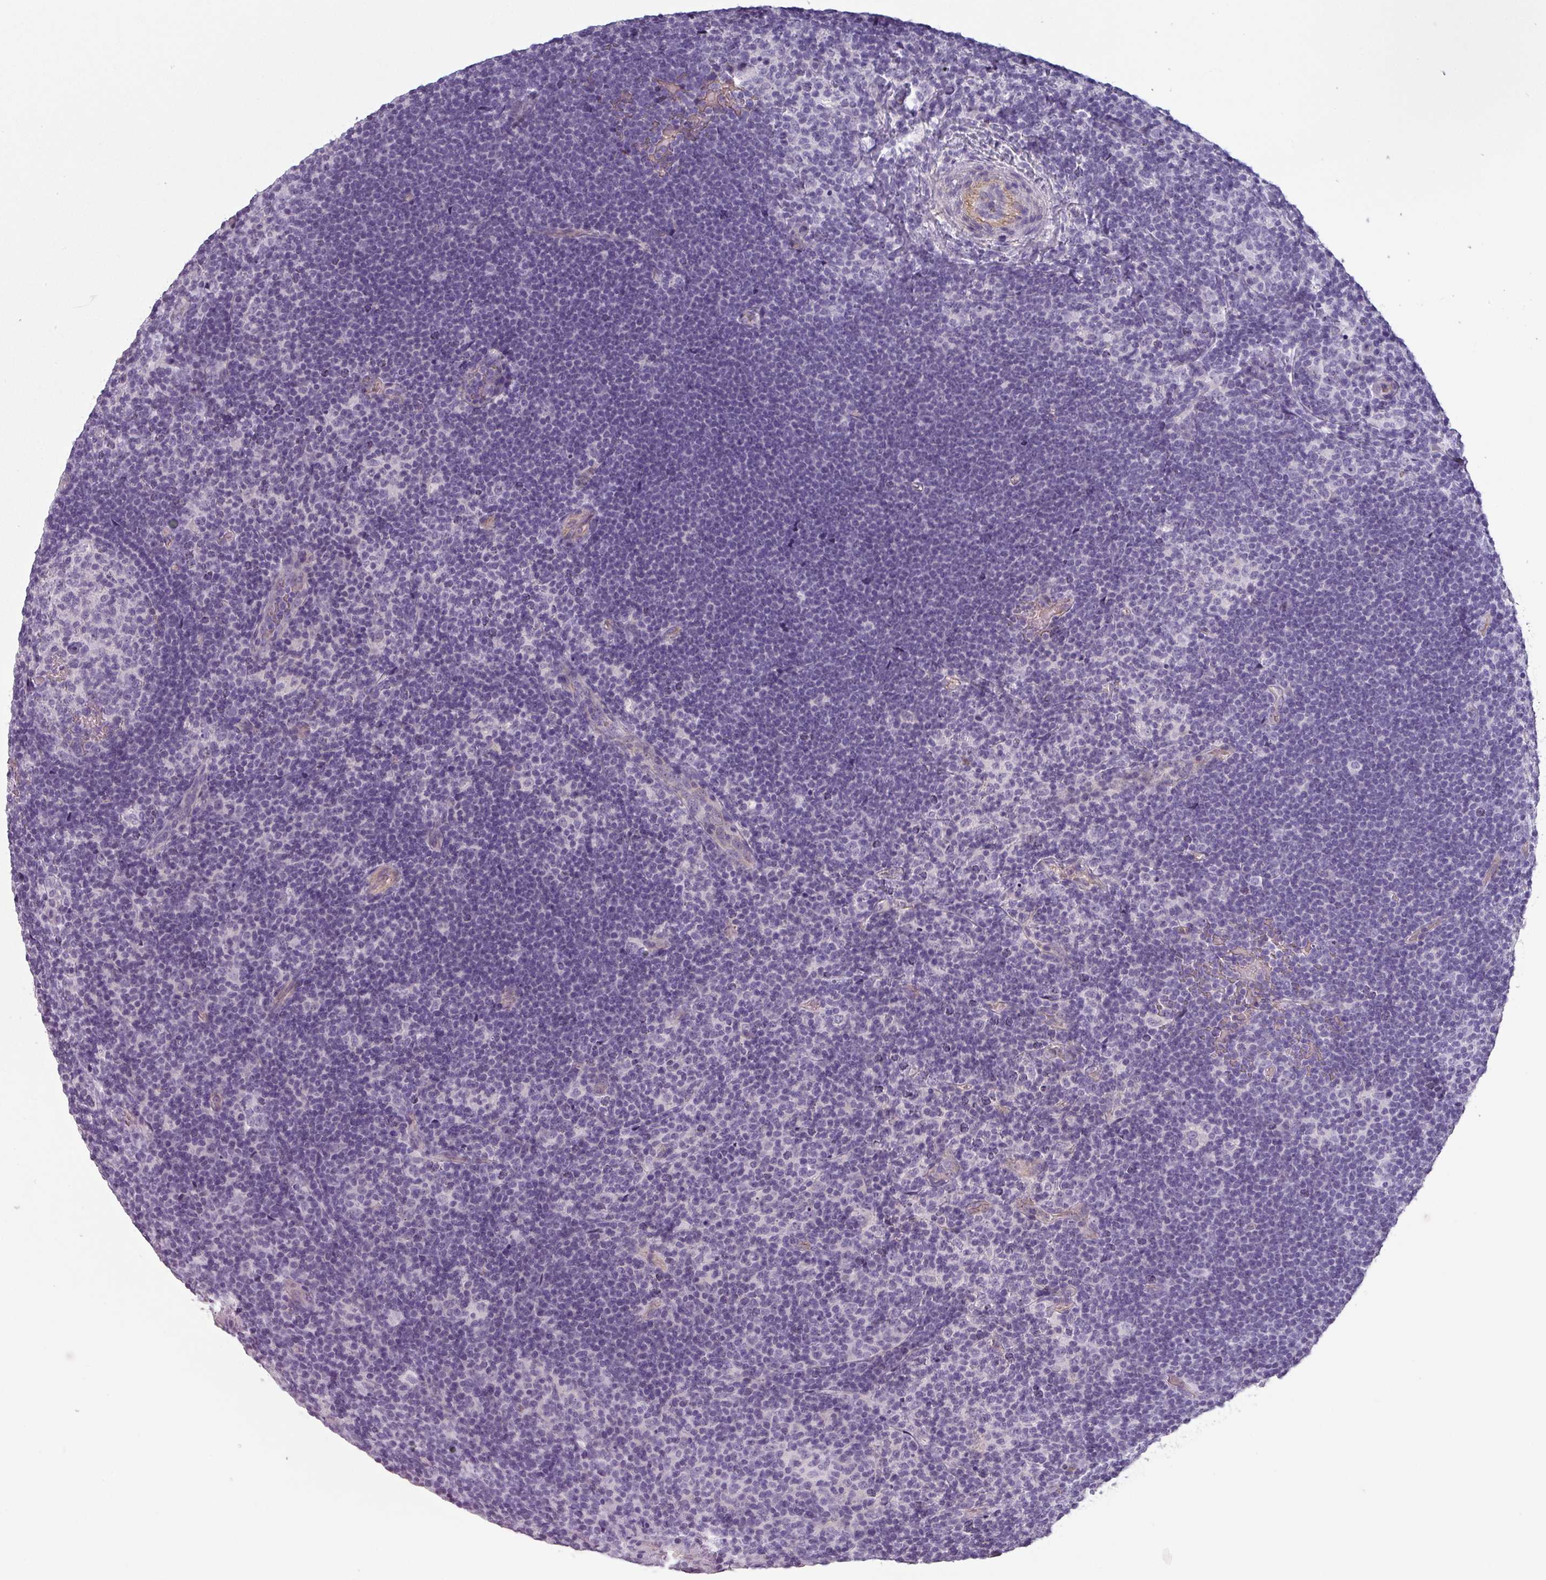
{"staining": {"intensity": "negative", "quantity": "none", "location": "none"}, "tissue": "lymphoma", "cell_type": "Tumor cells", "image_type": "cancer", "snomed": [{"axis": "morphology", "description": "Hodgkin's disease, NOS"}, {"axis": "topography", "description": "Lymph node"}], "caption": "This image is of lymphoma stained with immunohistochemistry (IHC) to label a protein in brown with the nuclei are counter-stained blue. There is no staining in tumor cells.", "gene": "AREL1", "patient": {"sex": "female", "age": 57}}